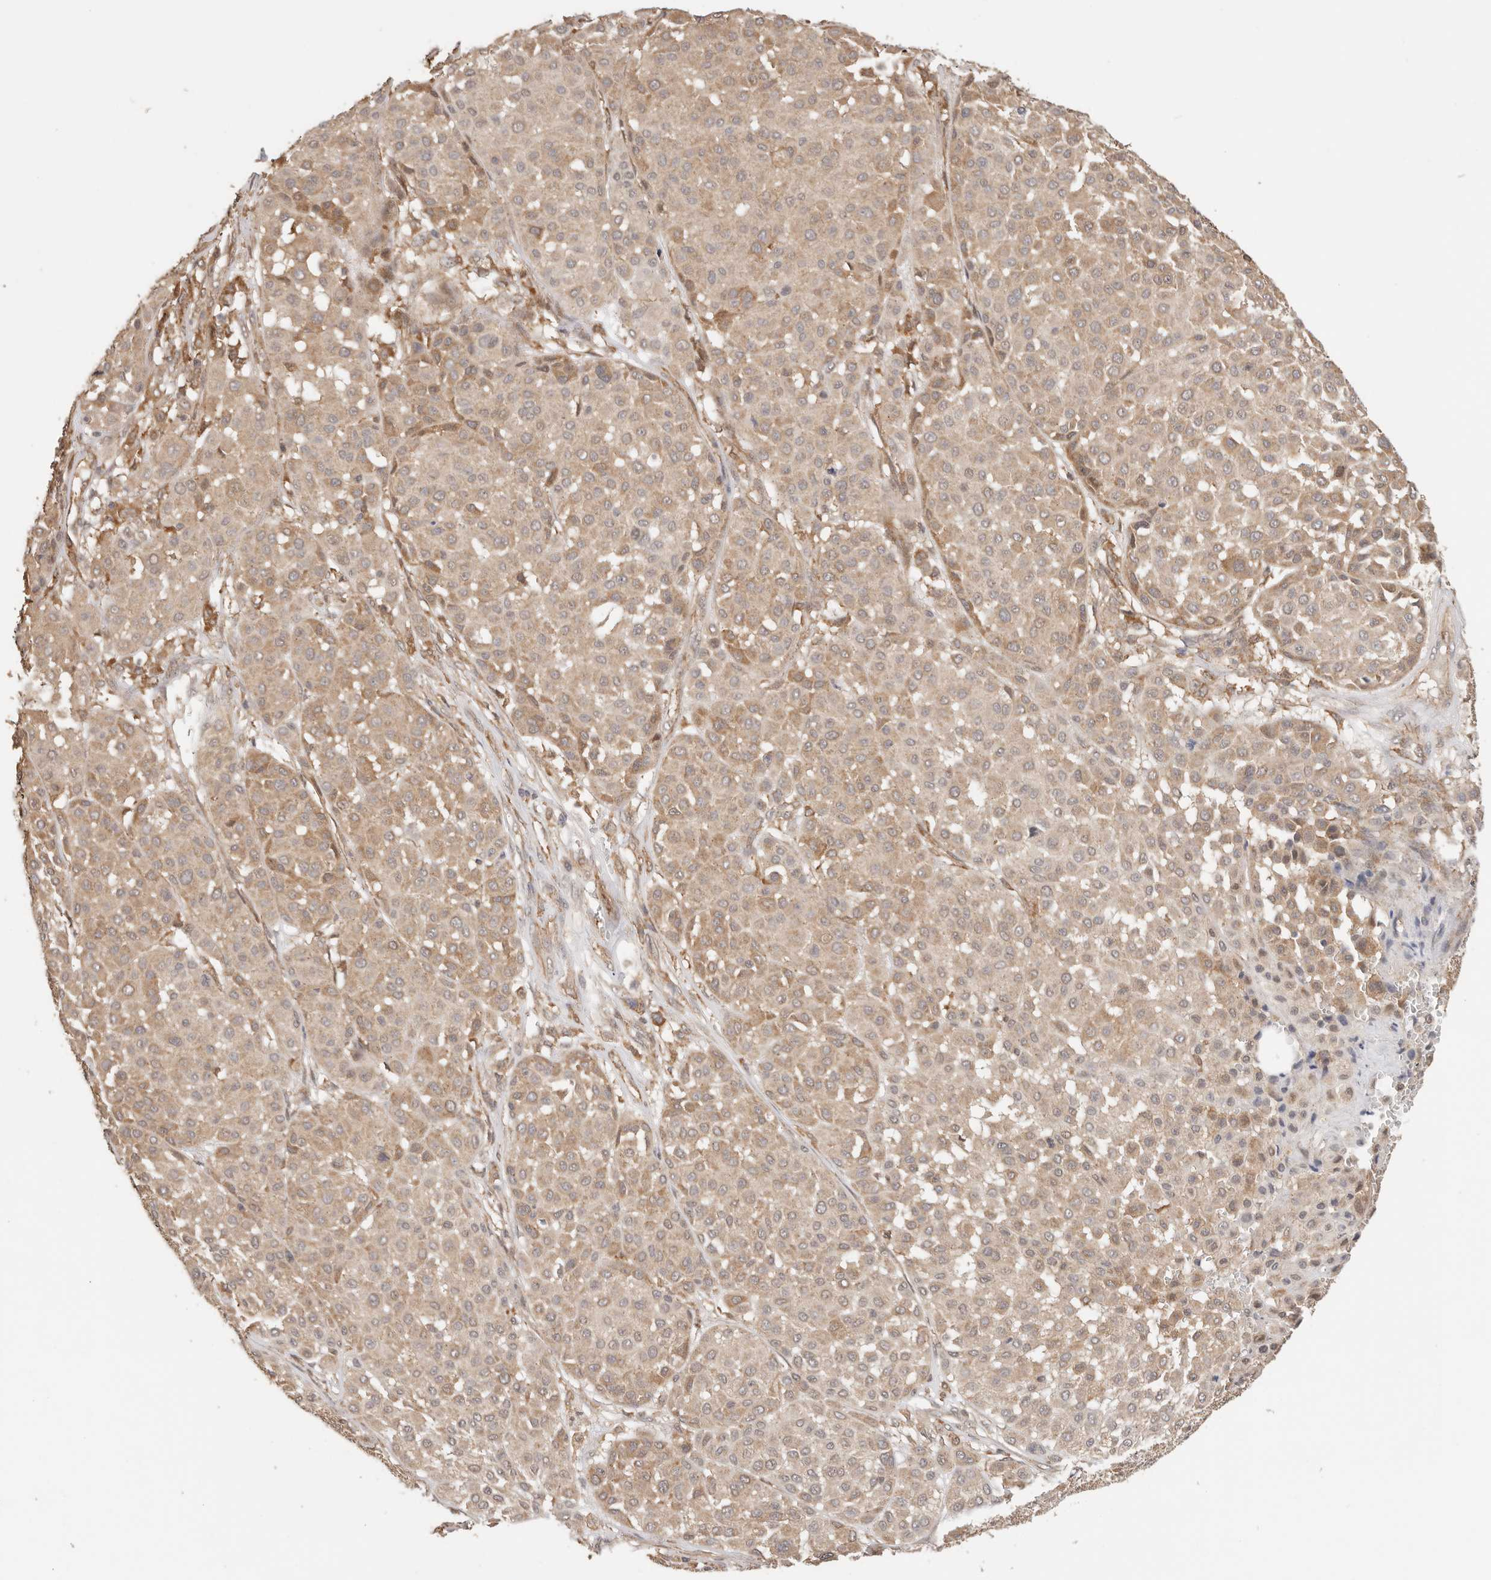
{"staining": {"intensity": "weak", "quantity": ">75%", "location": "cytoplasmic/membranous"}, "tissue": "melanoma", "cell_type": "Tumor cells", "image_type": "cancer", "snomed": [{"axis": "morphology", "description": "Malignant melanoma, Metastatic site"}, {"axis": "topography", "description": "Soft tissue"}], "caption": "The immunohistochemical stain labels weak cytoplasmic/membranous positivity in tumor cells of melanoma tissue. The protein is stained brown, and the nuclei are stained in blue (DAB IHC with brightfield microscopy, high magnification).", "gene": "AFDN", "patient": {"sex": "male", "age": 41}}